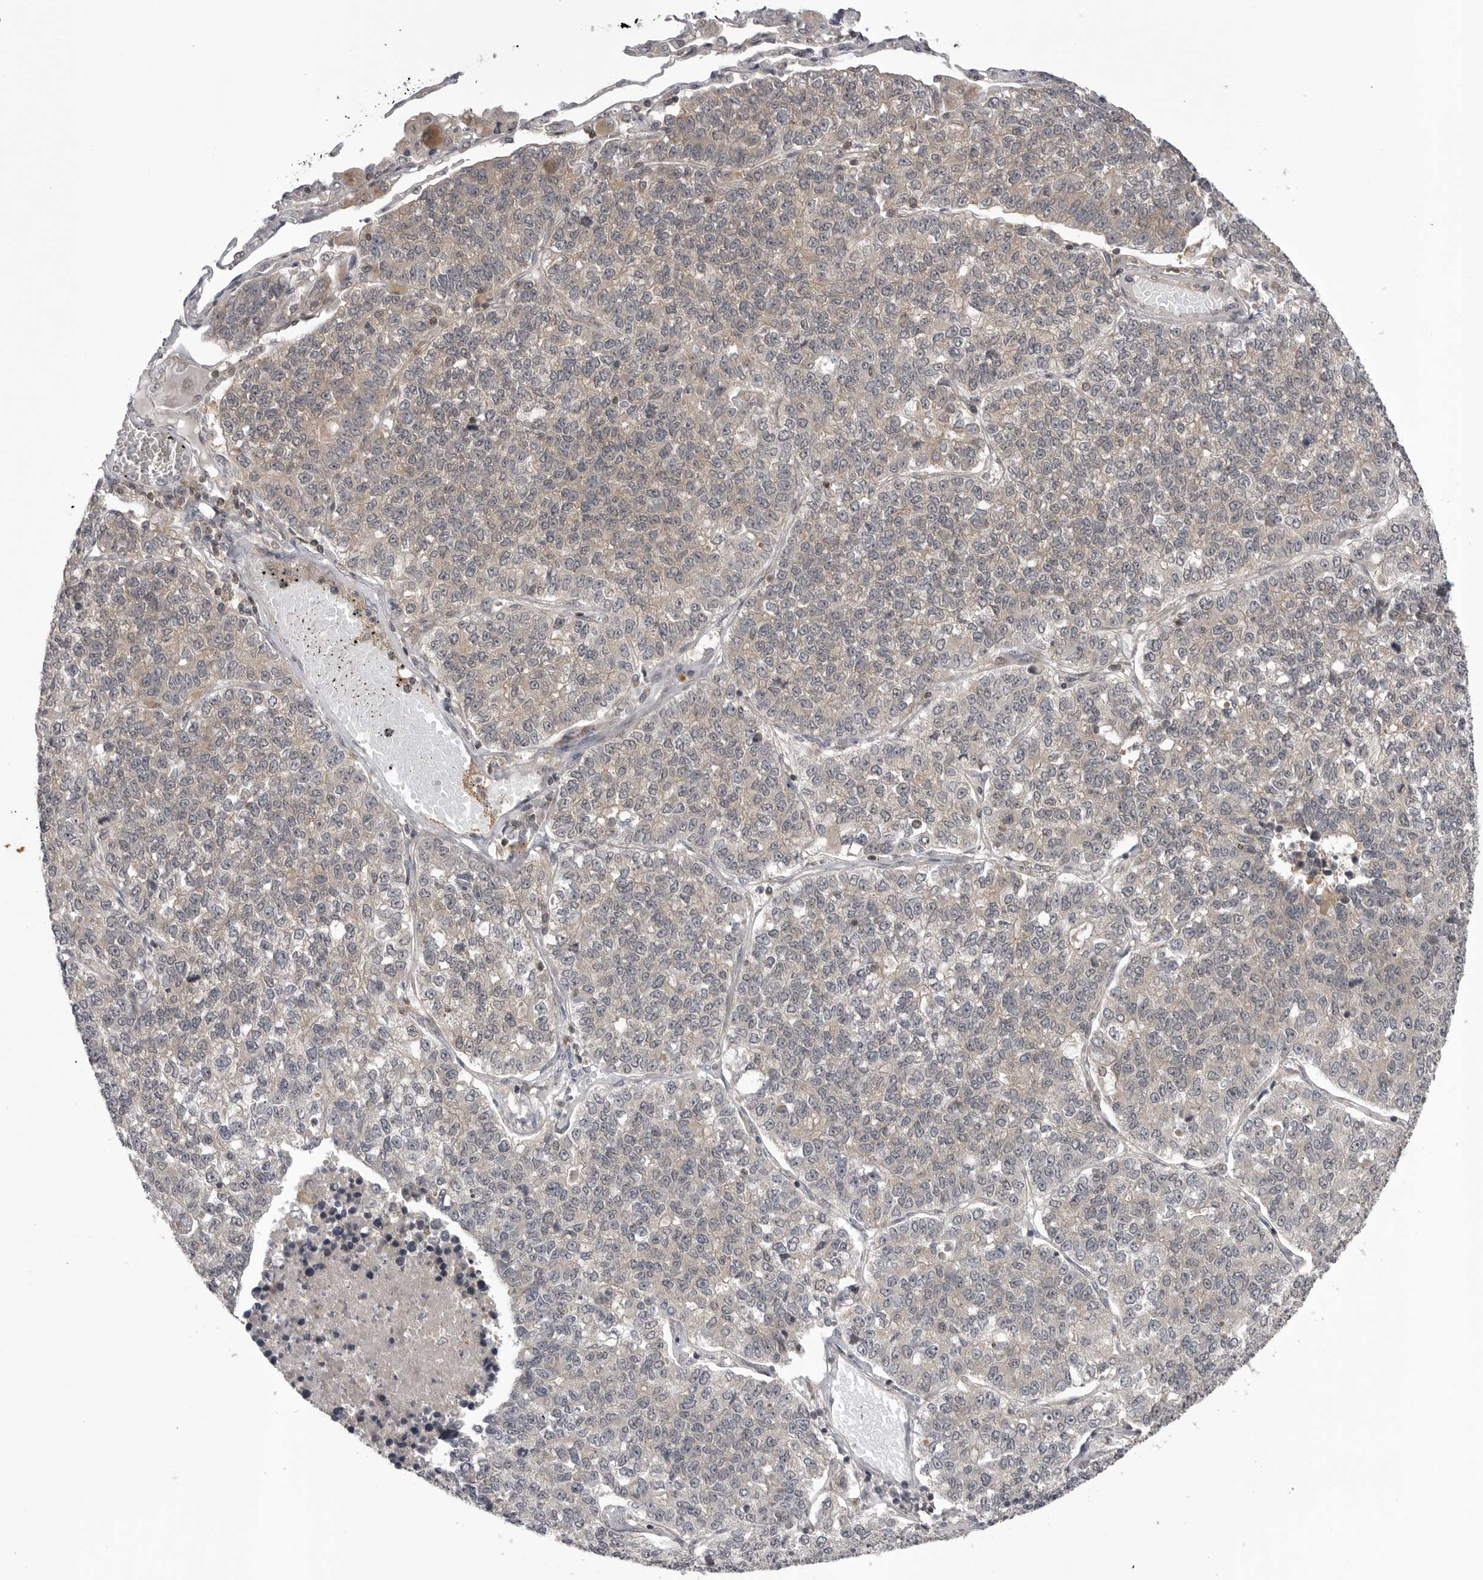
{"staining": {"intensity": "negative", "quantity": "none", "location": "none"}, "tissue": "lung cancer", "cell_type": "Tumor cells", "image_type": "cancer", "snomed": [{"axis": "morphology", "description": "Adenocarcinoma, NOS"}, {"axis": "topography", "description": "Lung"}], "caption": "Tumor cells are negative for brown protein staining in adenocarcinoma (lung).", "gene": "STK24", "patient": {"sex": "male", "age": 49}}